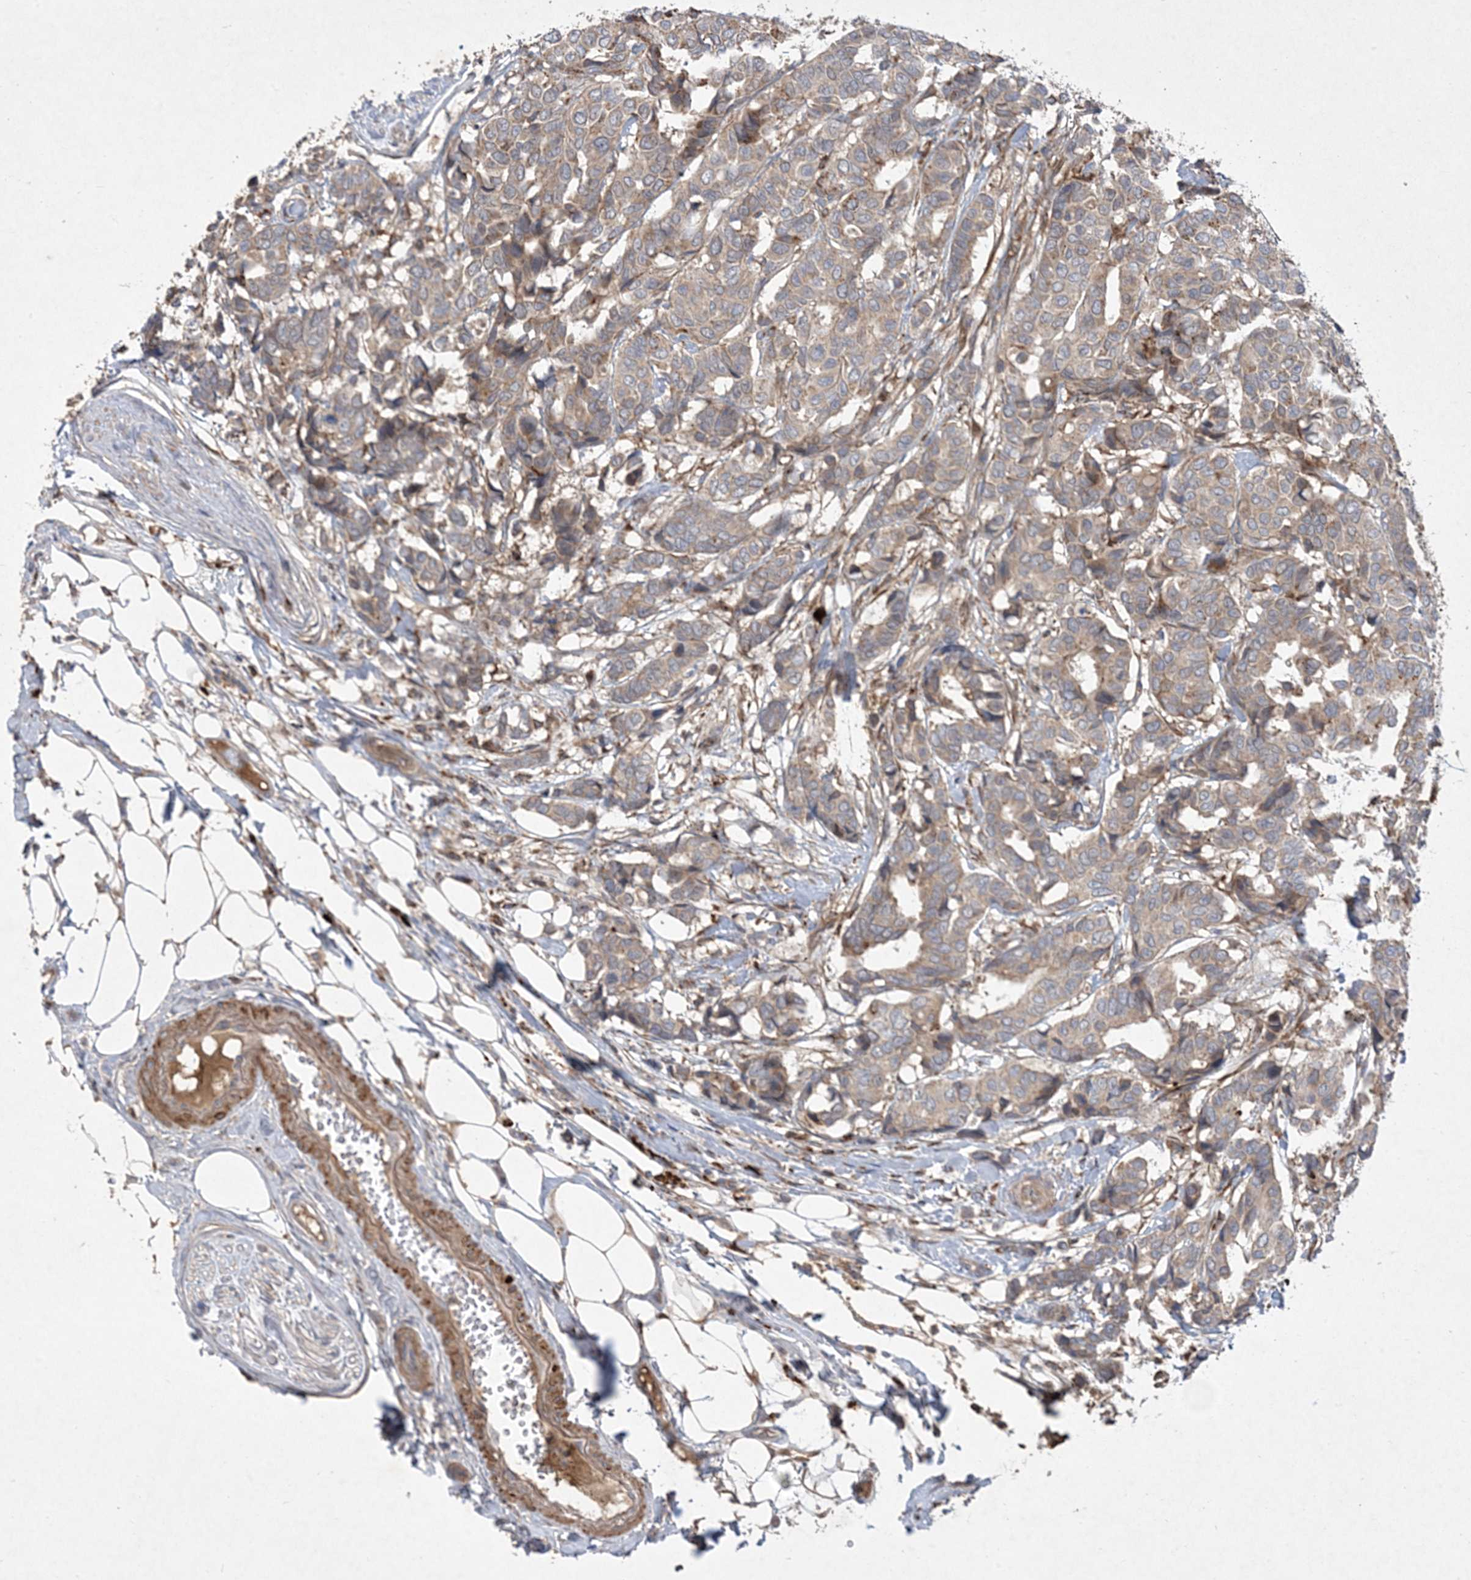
{"staining": {"intensity": "moderate", "quantity": ">75%", "location": "cytoplasmic/membranous"}, "tissue": "breast cancer", "cell_type": "Tumor cells", "image_type": "cancer", "snomed": [{"axis": "morphology", "description": "Duct carcinoma"}, {"axis": "topography", "description": "Breast"}], "caption": "Moderate cytoplasmic/membranous staining for a protein is seen in approximately >75% of tumor cells of breast intraductal carcinoma using immunohistochemistry (IHC).", "gene": "MASP2", "patient": {"sex": "female", "age": 87}}